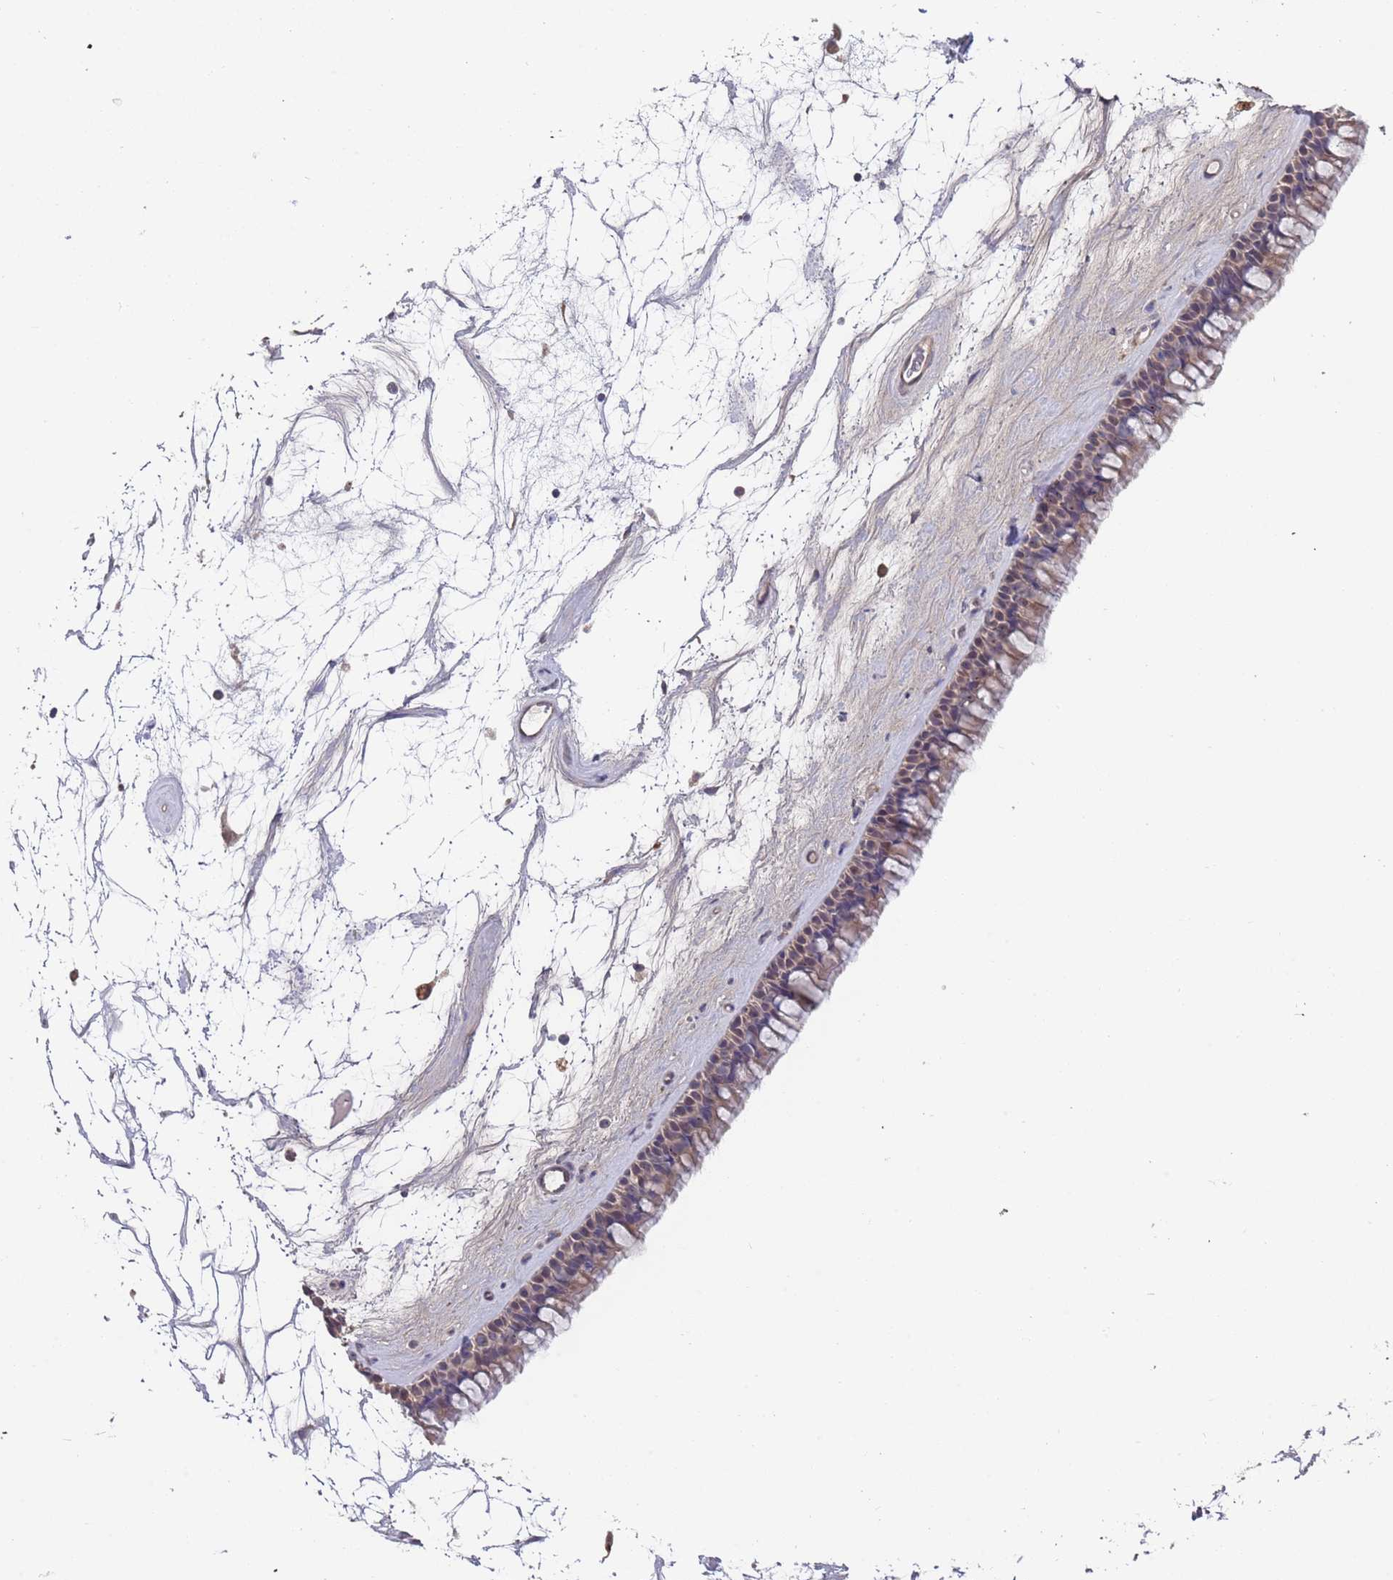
{"staining": {"intensity": "weak", "quantity": ">75%", "location": "cytoplasmic/membranous"}, "tissue": "nasopharynx", "cell_type": "Respiratory epithelial cells", "image_type": "normal", "snomed": [{"axis": "morphology", "description": "Normal tissue, NOS"}, {"axis": "topography", "description": "Nasopharynx"}], "caption": "Immunohistochemistry of unremarkable nasopharynx exhibits low levels of weak cytoplasmic/membranous positivity in approximately >75% of respiratory epithelial cells. (IHC, brightfield microscopy, high magnification).", "gene": "TMEM64", "patient": {"sex": "male", "age": 64}}